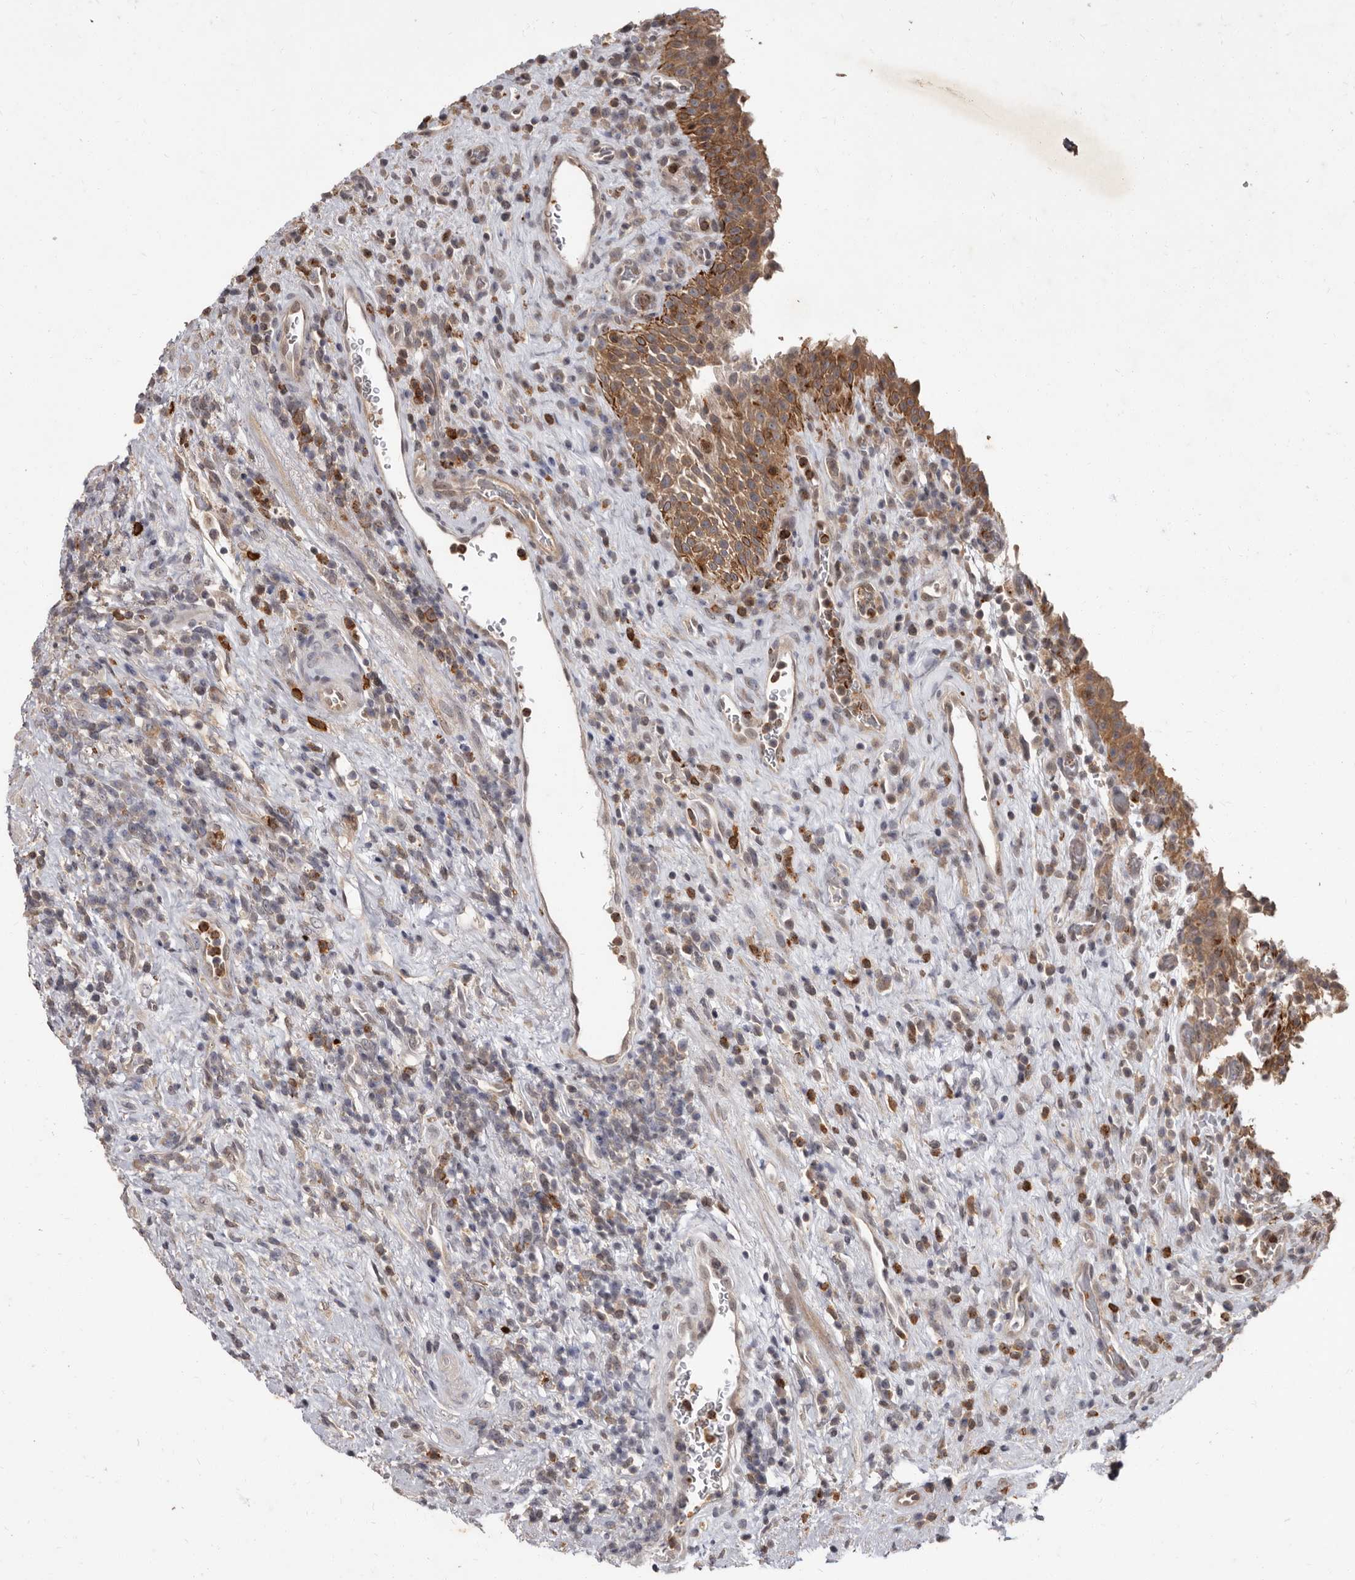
{"staining": {"intensity": "strong", "quantity": "25%-75%", "location": "cytoplasmic/membranous"}, "tissue": "urinary bladder", "cell_type": "Urothelial cells", "image_type": "normal", "snomed": [{"axis": "morphology", "description": "Normal tissue, NOS"}, {"axis": "morphology", "description": "Inflammation, NOS"}, {"axis": "topography", "description": "Urinary bladder"}], "caption": "DAB (3,3'-diaminobenzidine) immunohistochemical staining of benign human urinary bladder shows strong cytoplasmic/membranous protein expression in approximately 25%-75% of urothelial cells. (brown staining indicates protein expression, while blue staining denotes nuclei).", "gene": "ACLY", "patient": {"sex": "female", "age": 75}}